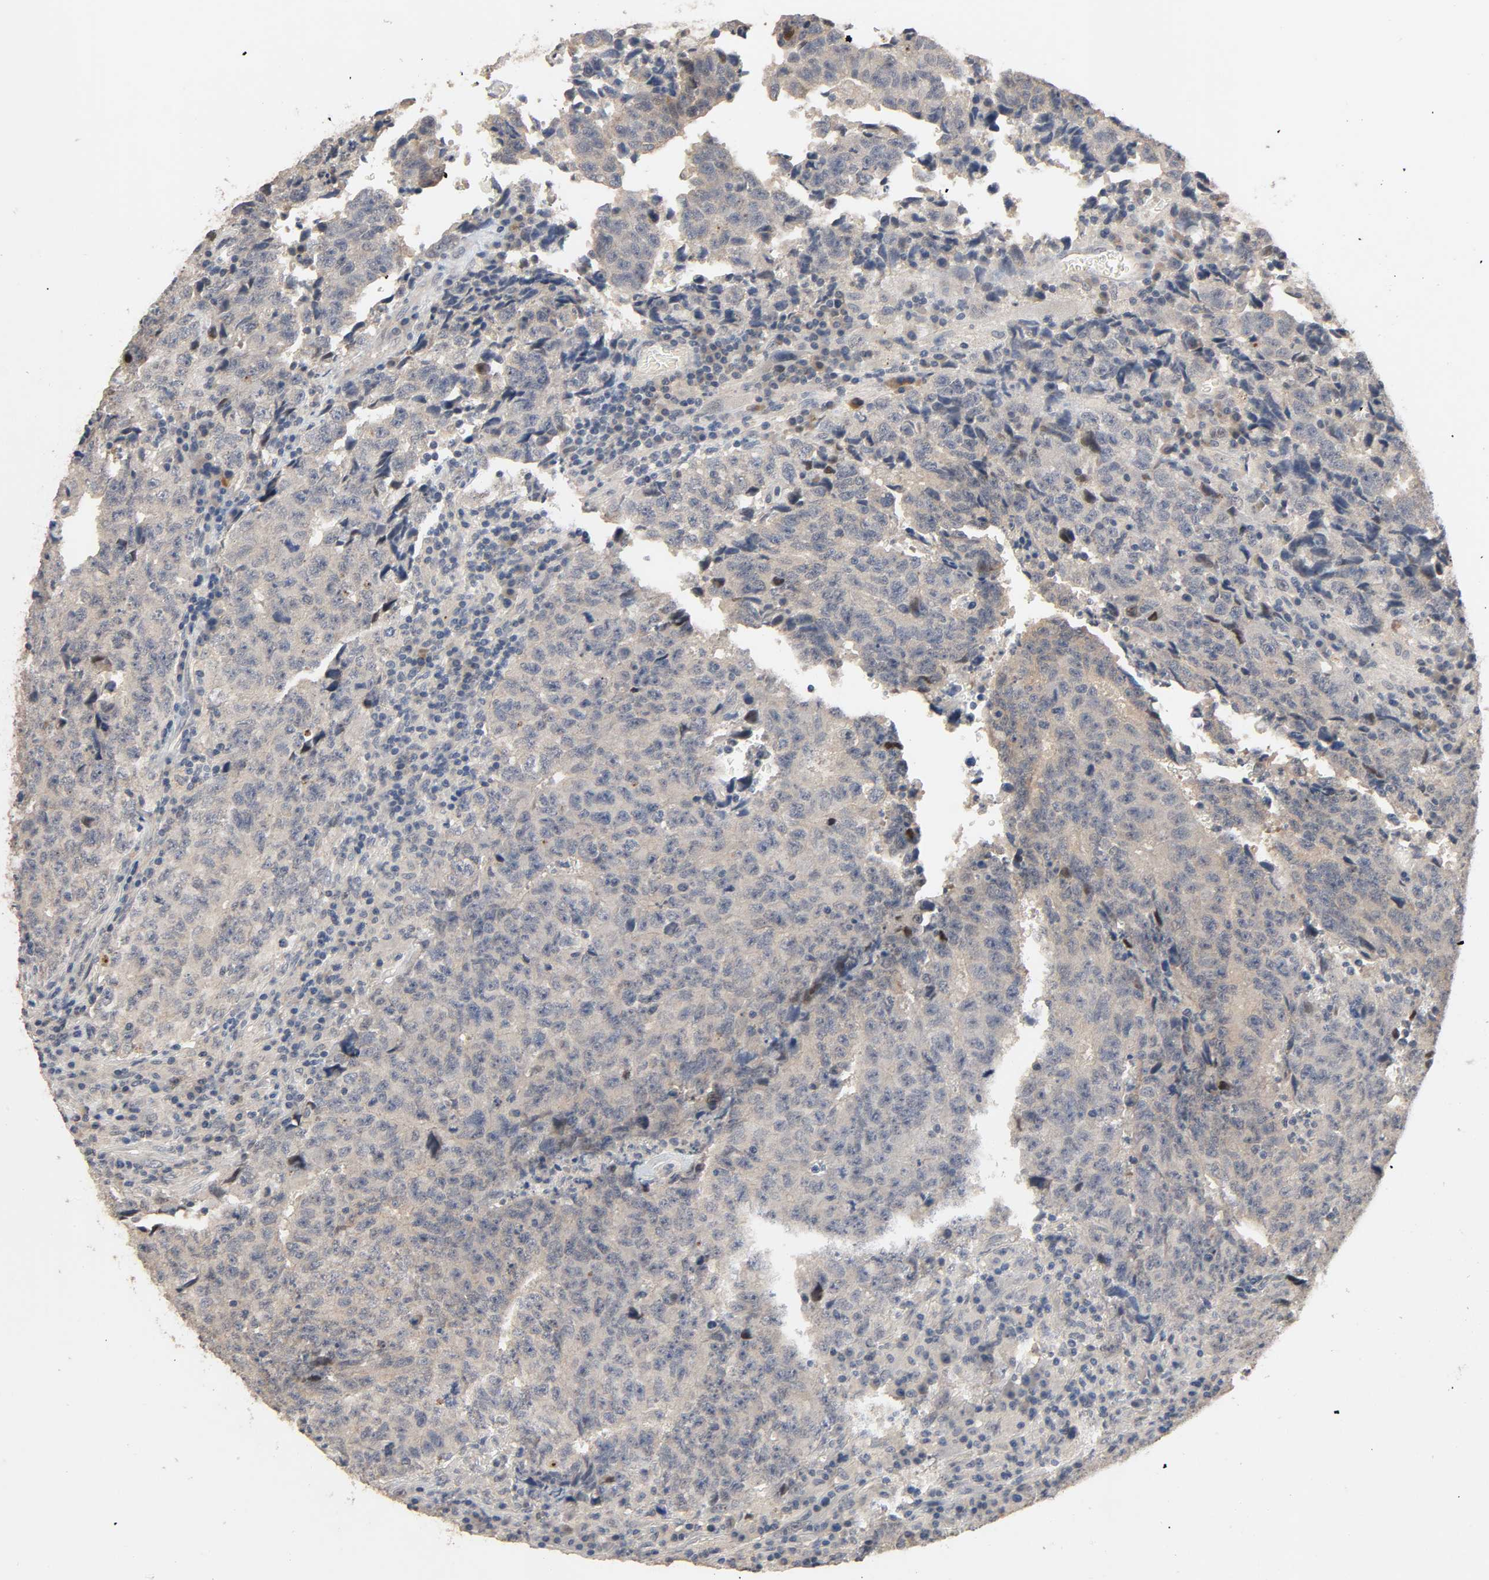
{"staining": {"intensity": "negative", "quantity": "none", "location": "none"}, "tissue": "testis cancer", "cell_type": "Tumor cells", "image_type": "cancer", "snomed": [{"axis": "morphology", "description": "Necrosis, NOS"}, {"axis": "morphology", "description": "Carcinoma, Embryonal, NOS"}, {"axis": "topography", "description": "Testis"}], "caption": "Human testis cancer (embryonal carcinoma) stained for a protein using immunohistochemistry (IHC) reveals no expression in tumor cells.", "gene": "MAGEA8", "patient": {"sex": "male", "age": 19}}